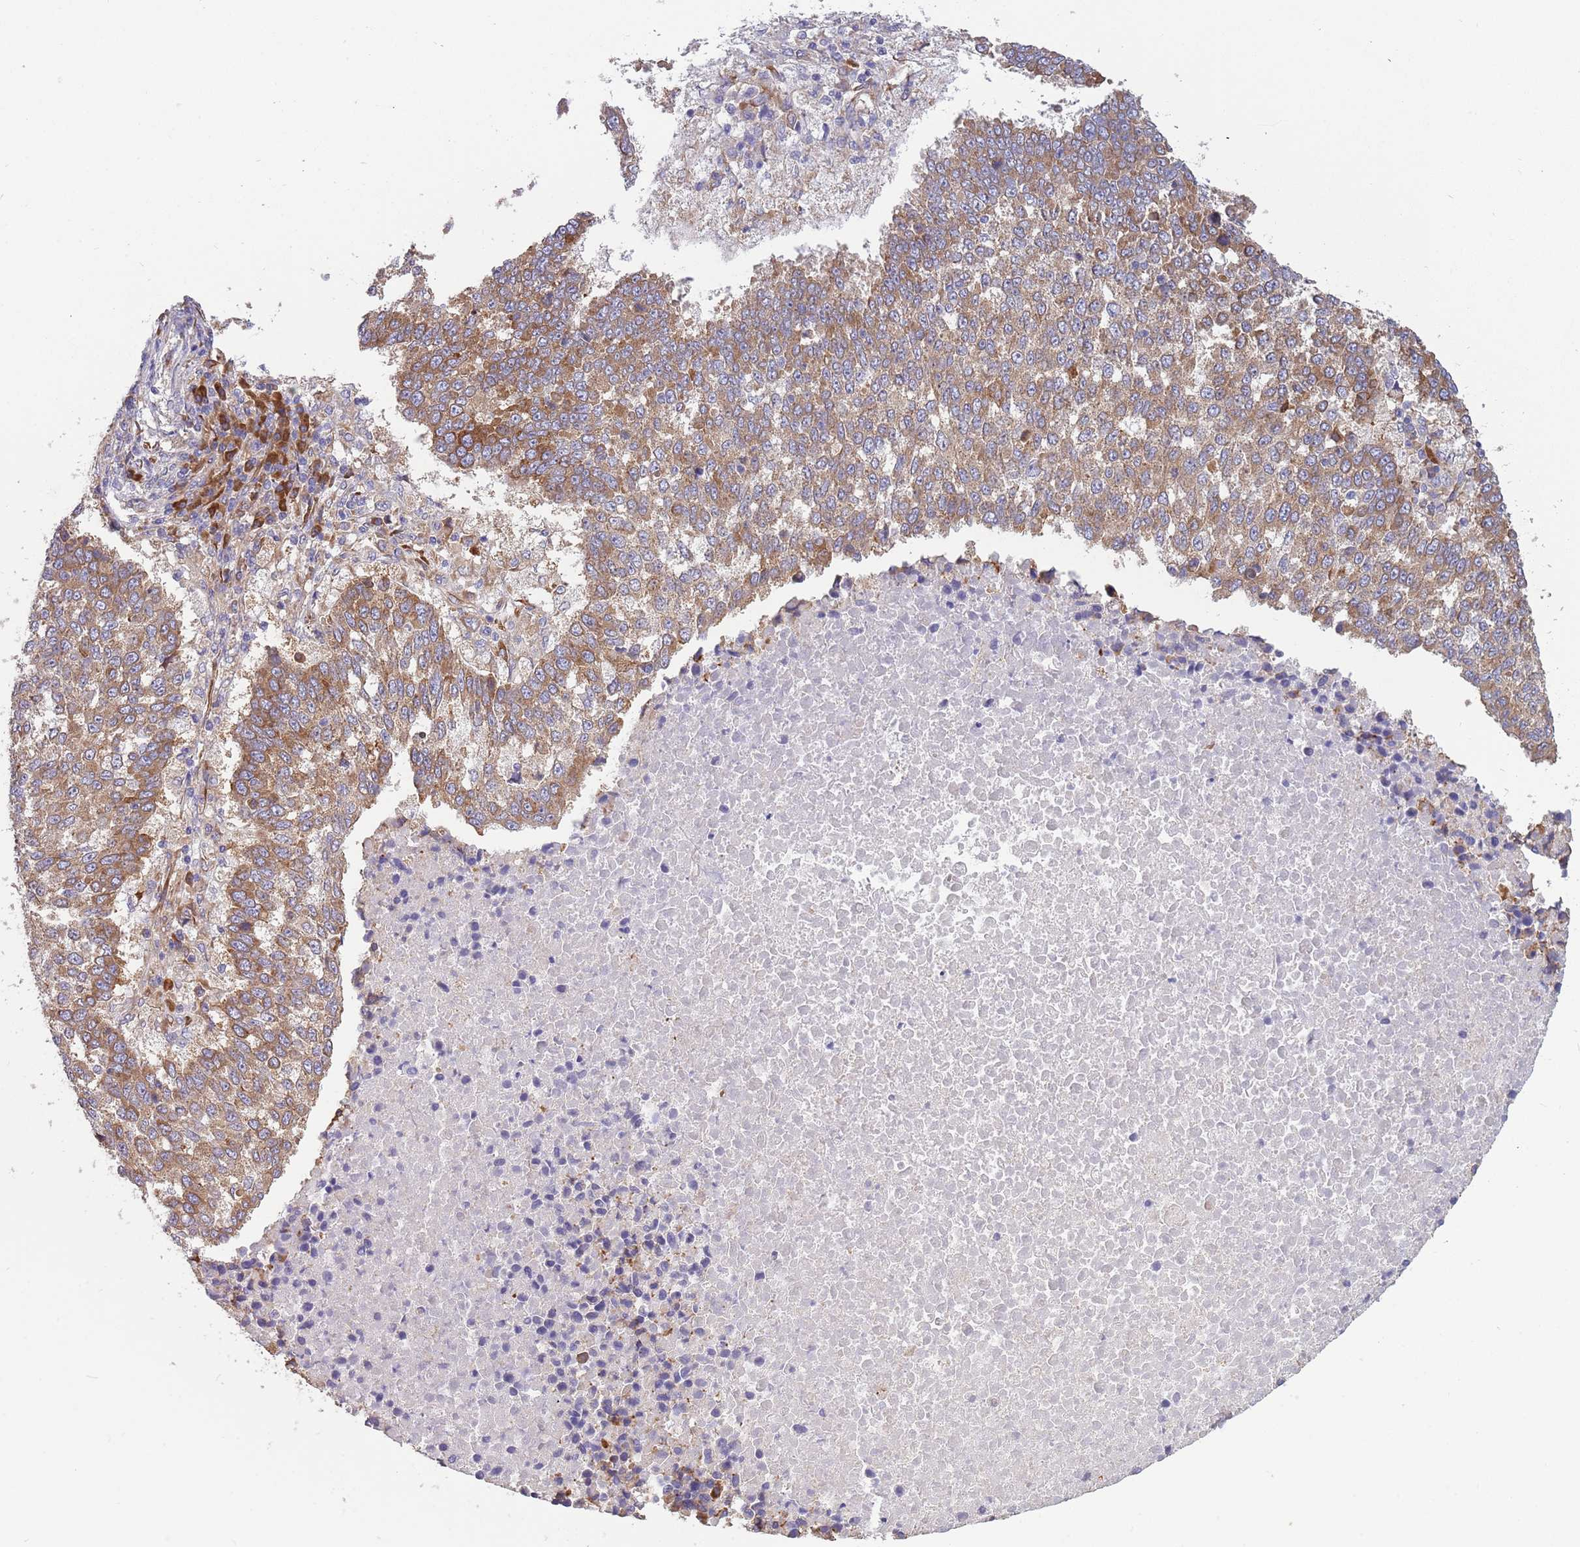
{"staining": {"intensity": "moderate", "quantity": ">75%", "location": "cytoplasmic/membranous"}, "tissue": "lung cancer", "cell_type": "Tumor cells", "image_type": "cancer", "snomed": [{"axis": "morphology", "description": "Squamous cell carcinoma, NOS"}, {"axis": "topography", "description": "Lung"}], "caption": "Protein staining of lung cancer (squamous cell carcinoma) tissue shows moderate cytoplasmic/membranous staining in approximately >75% of tumor cells.", "gene": "ARMCX6", "patient": {"sex": "male", "age": 73}}